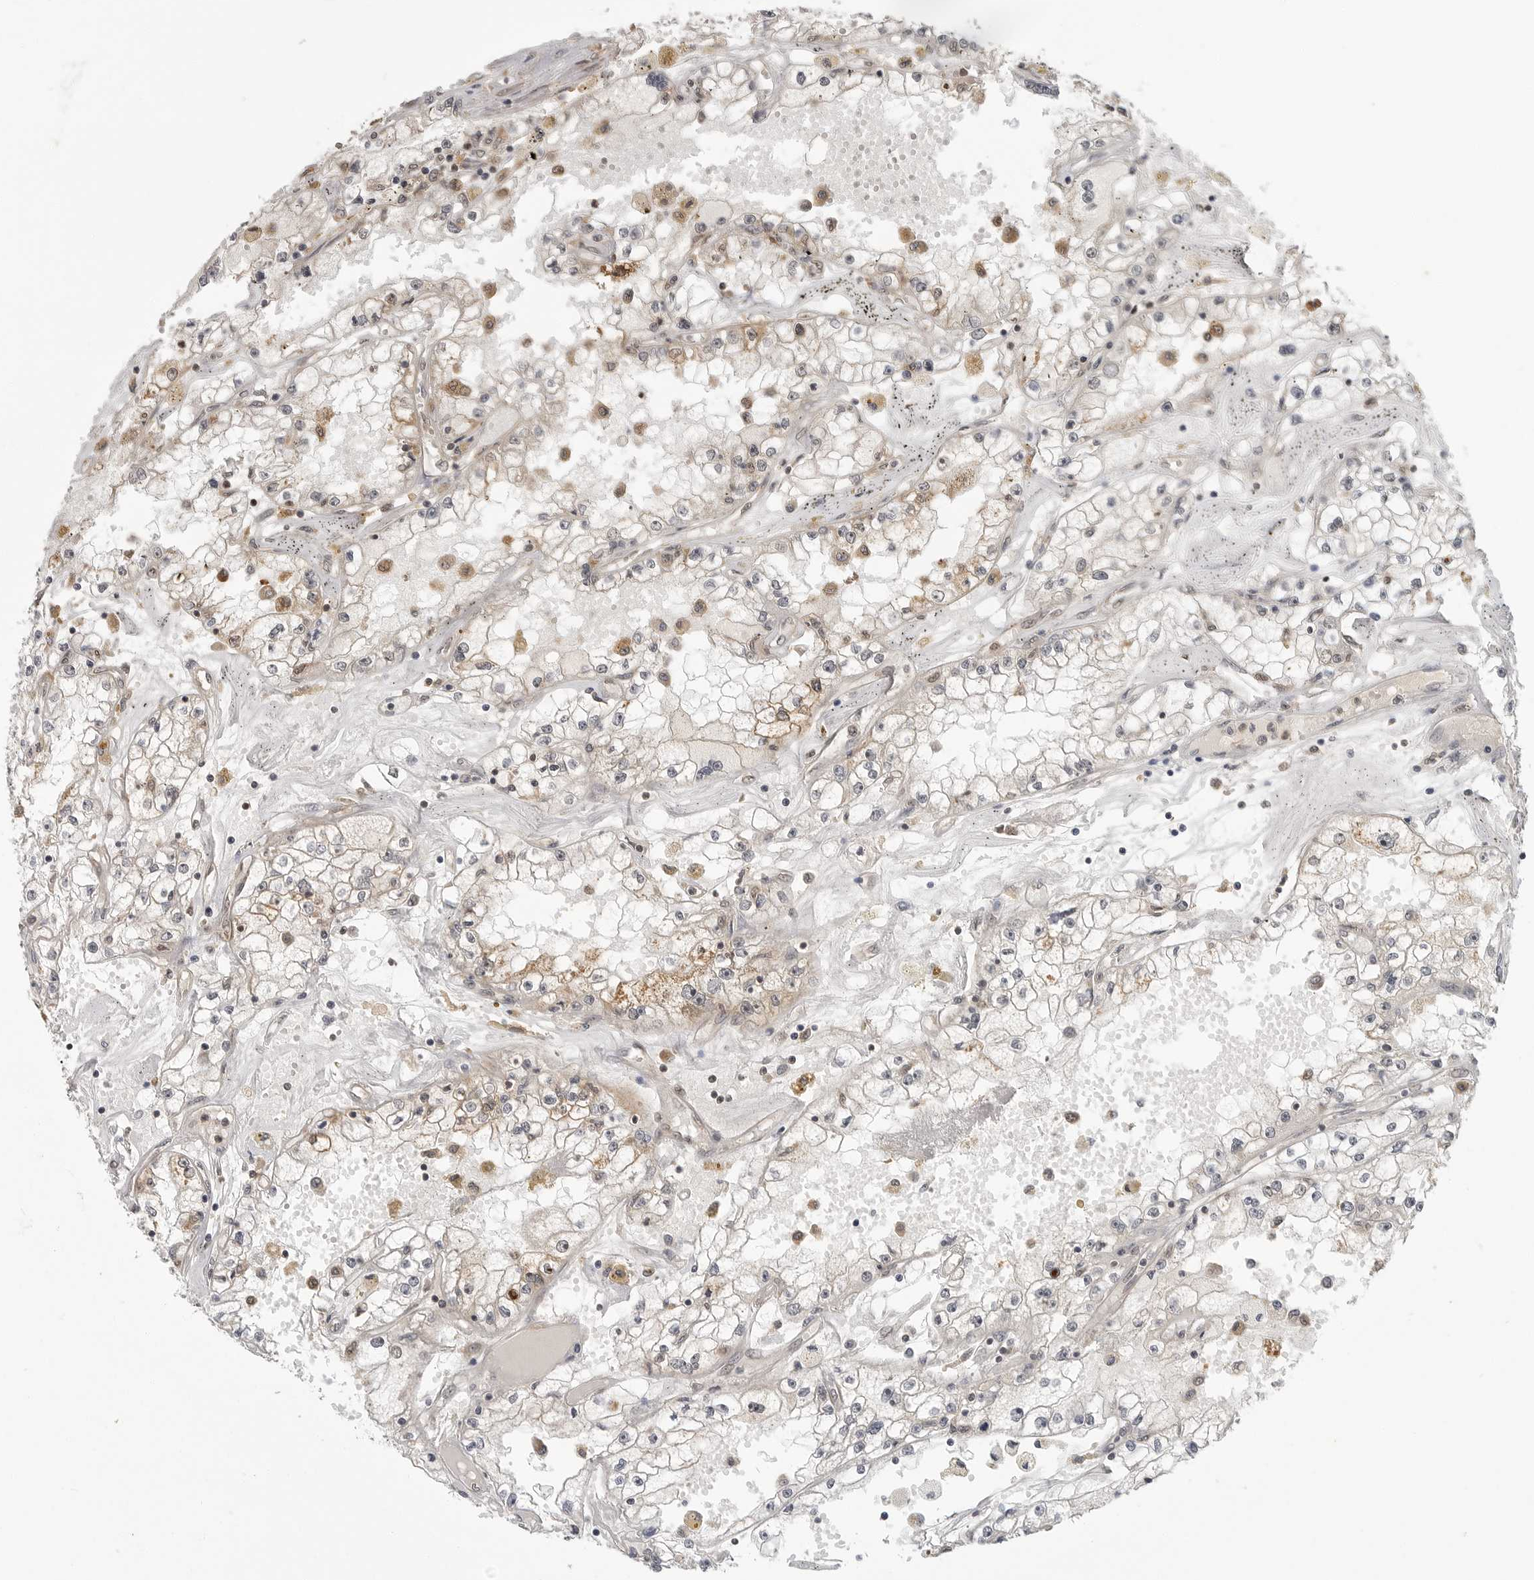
{"staining": {"intensity": "weak", "quantity": "<25%", "location": "cytoplasmic/membranous"}, "tissue": "renal cancer", "cell_type": "Tumor cells", "image_type": "cancer", "snomed": [{"axis": "morphology", "description": "Adenocarcinoma, NOS"}, {"axis": "topography", "description": "Kidney"}], "caption": "The histopathology image demonstrates no staining of tumor cells in renal adenocarcinoma.", "gene": "BMP2K", "patient": {"sex": "male", "age": 56}}